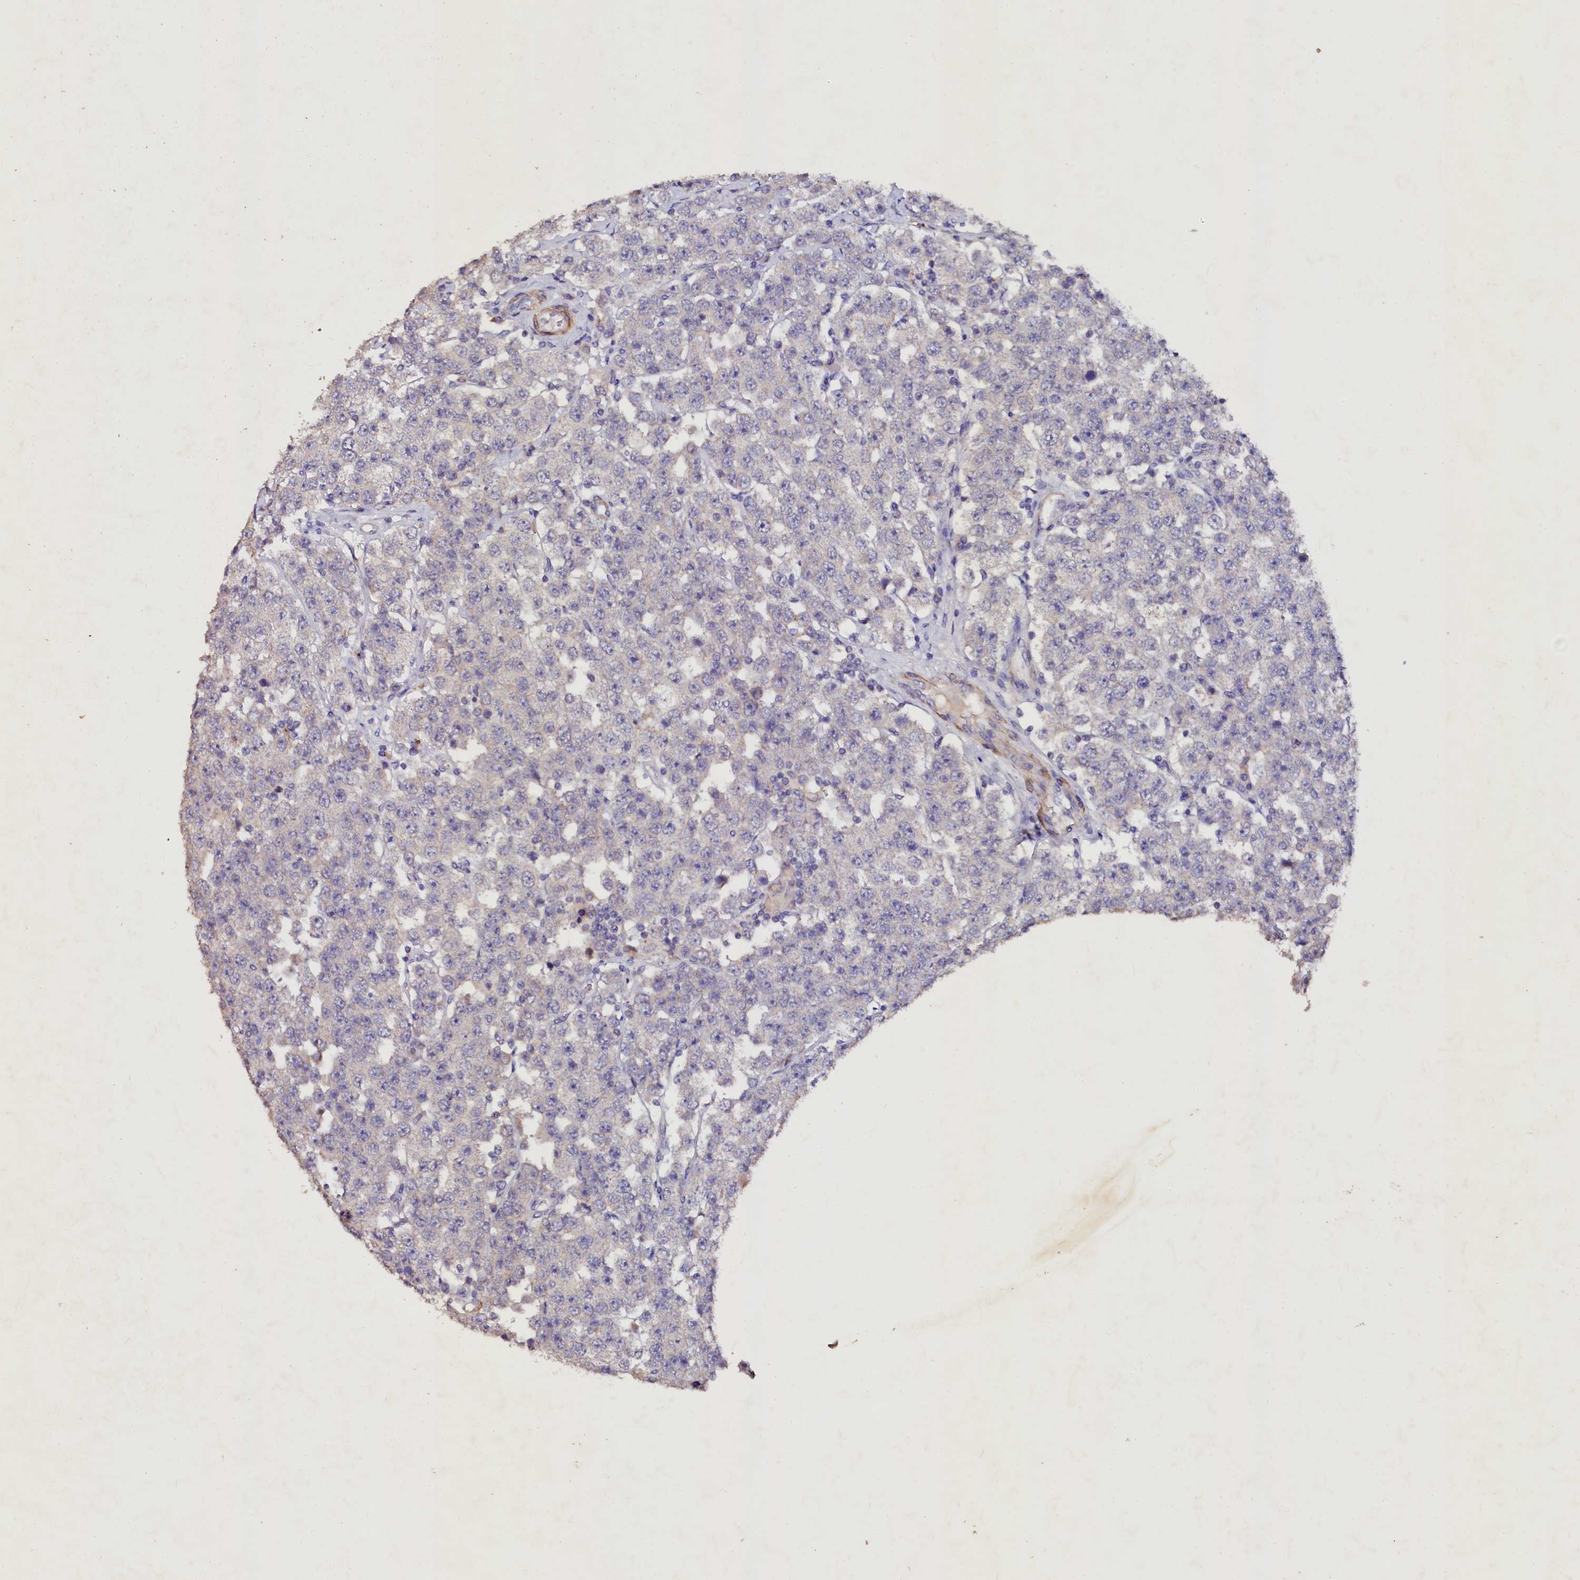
{"staining": {"intensity": "negative", "quantity": "none", "location": "none"}, "tissue": "testis cancer", "cell_type": "Tumor cells", "image_type": "cancer", "snomed": [{"axis": "morphology", "description": "Seminoma, NOS"}, {"axis": "topography", "description": "Testis"}], "caption": "The photomicrograph exhibits no staining of tumor cells in seminoma (testis).", "gene": "VPS36", "patient": {"sex": "male", "age": 28}}